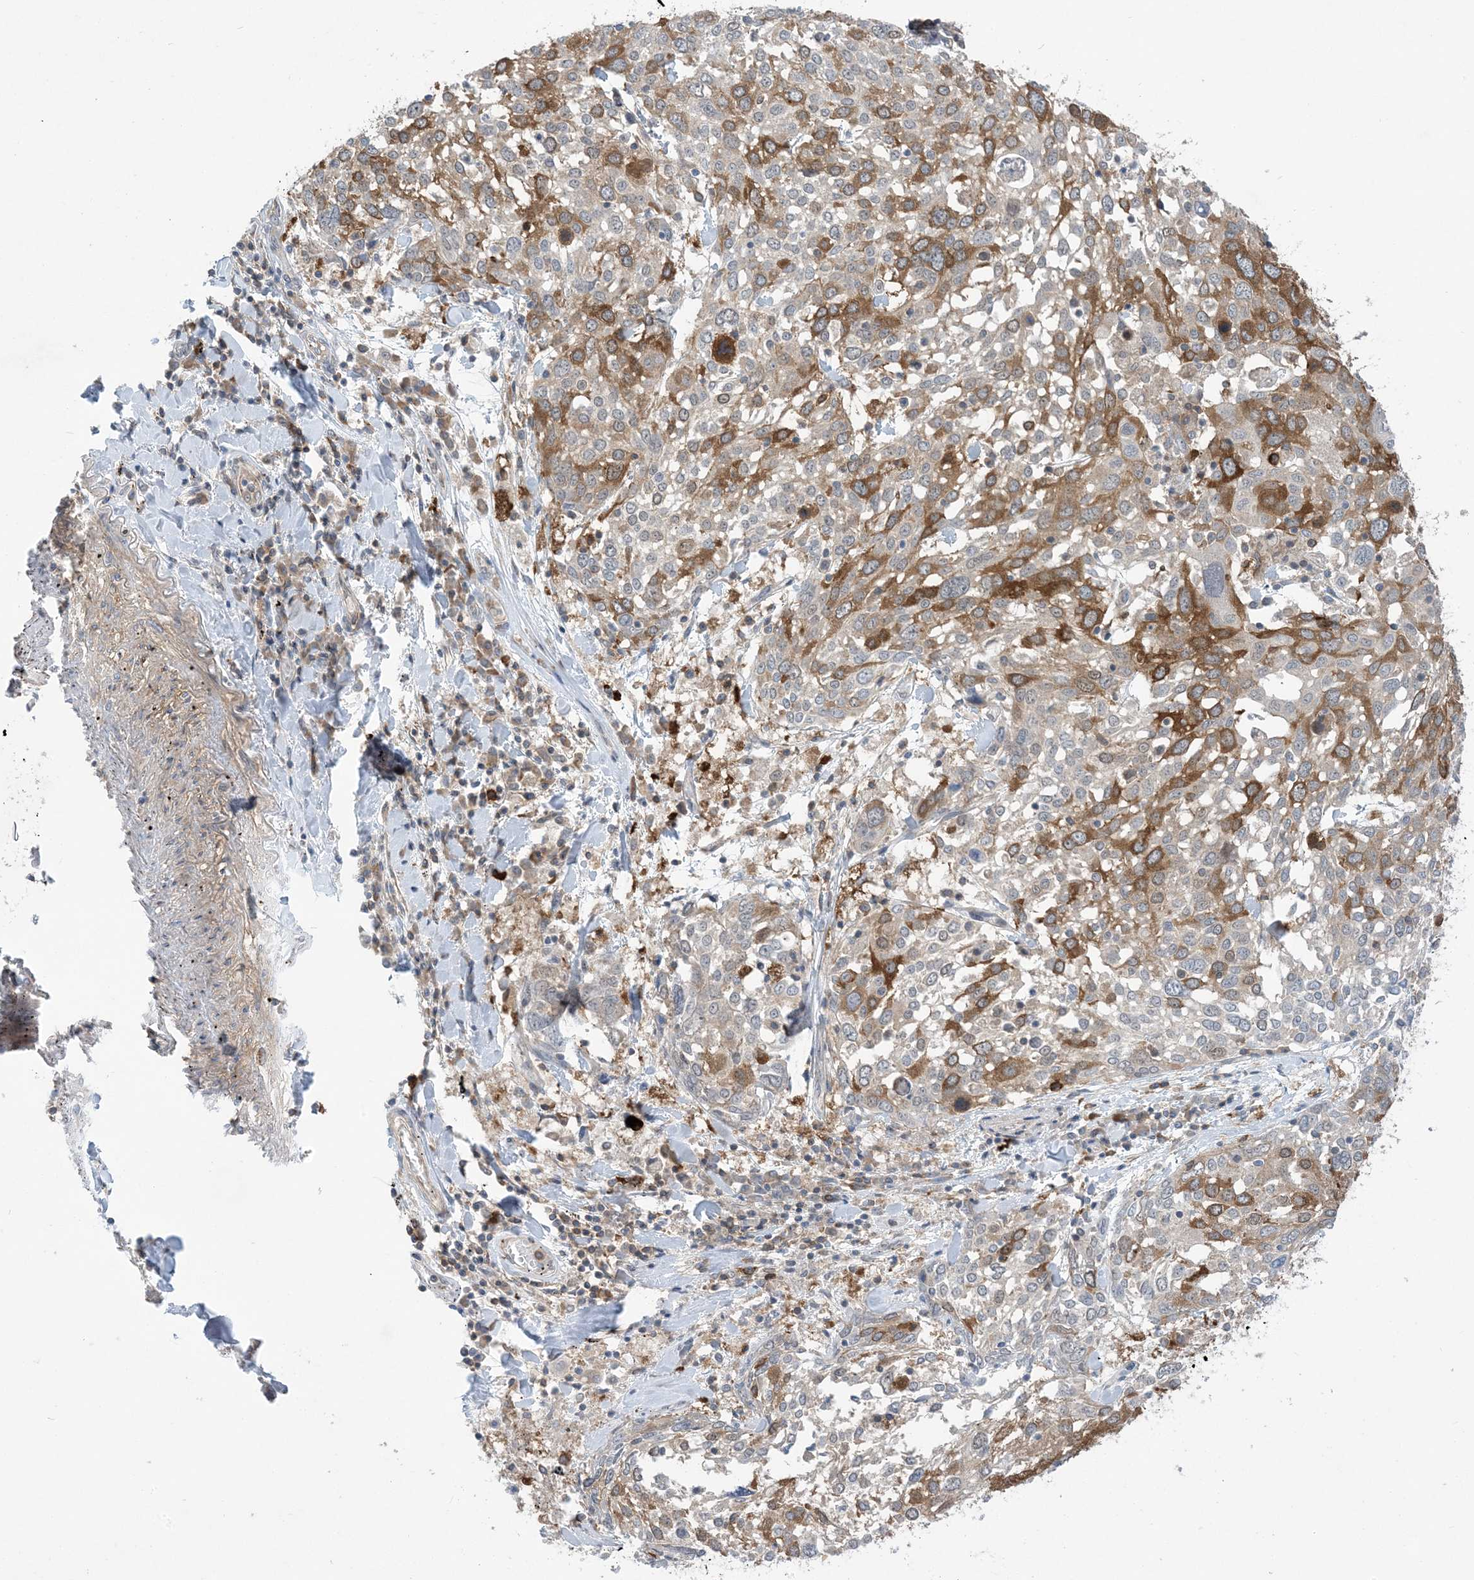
{"staining": {"intensity": "moderate", "quantity": "25%-75%", "location": "cytoplasmic/membranous"}, "tissue": "lung cancer", "cell_type": "Tumor cells", "image_type": "cancer", "snomed": [{"axis": "morphology", "description": "Squamous cell carcinoma, NOS"}, {"axis": "topography", "description": "Lung"}], "caption": "This image exhibits lung squamous cell carcinoma stained with immunohistochemistry (IHC) to label a protein in brown. The cytoplasmic/membranous of tumor cells show moderate positivity for the protein. Nuclei are counter-stained blue.", "gene": "AOC1", "patient": {"sex": "male", "age": 65}}